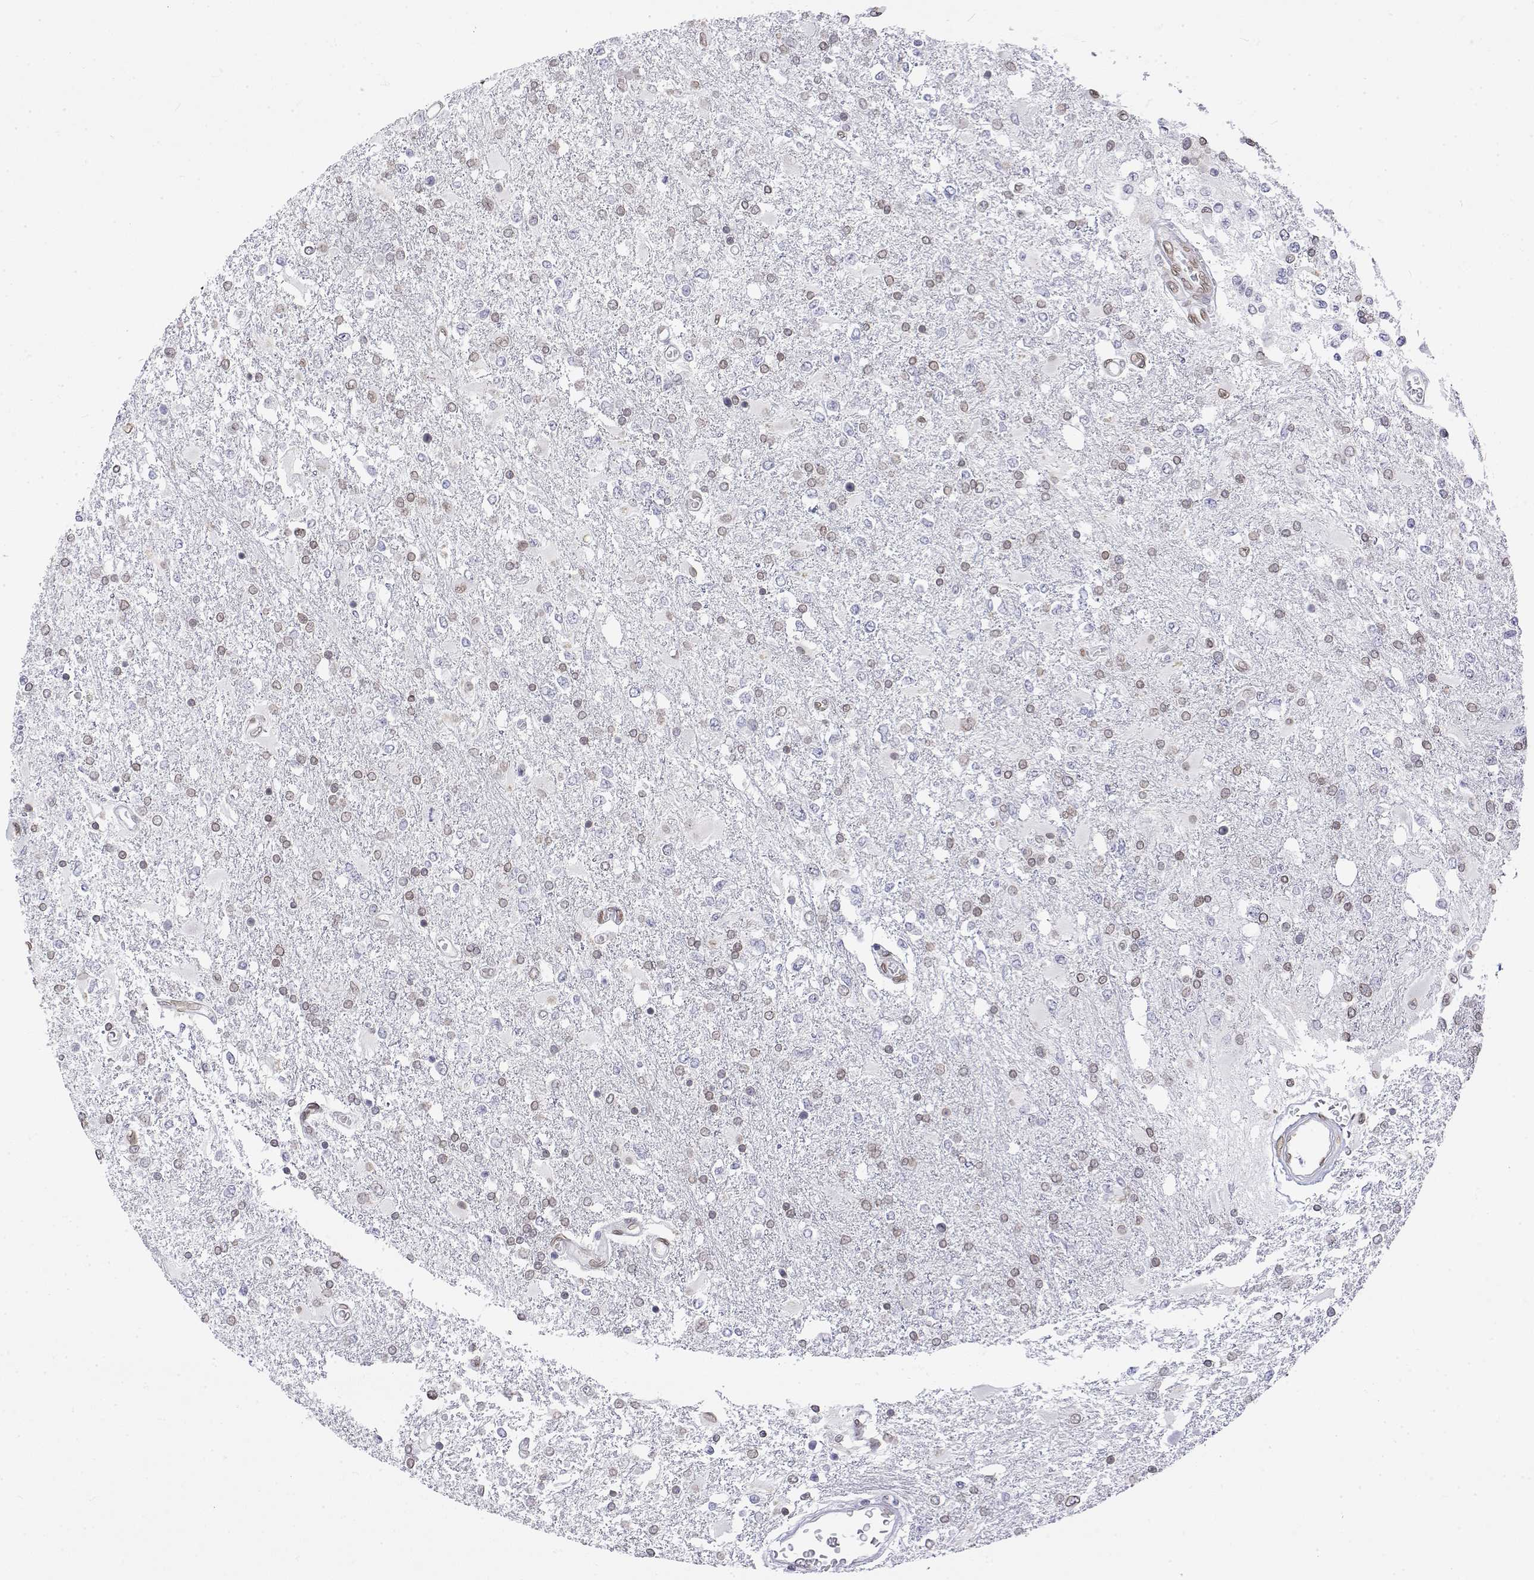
{"staining": {"intensity": "weak", "quantity": "25%-75%", "location": "cytoplasmic/membranous,nuclear"}, "tissue": "glioma", "cell_type": "Tumor cells", "image_type": "cancer", "snomed": [{"axis": "morphology", "description": "Glioma, malignant, High grade"}, {"axis": "topography", "description": "Cerebral cortex"}], "caption": "Malignant glioma (high-grade) was stained to show a protein in brown. There is low levels of weak cytoplasmic/membranous and nuclear staining in approximately 25%-75% of tumor cells.", "gene": "ZNF532", "patient": {"sex": "male", "age": 79}}